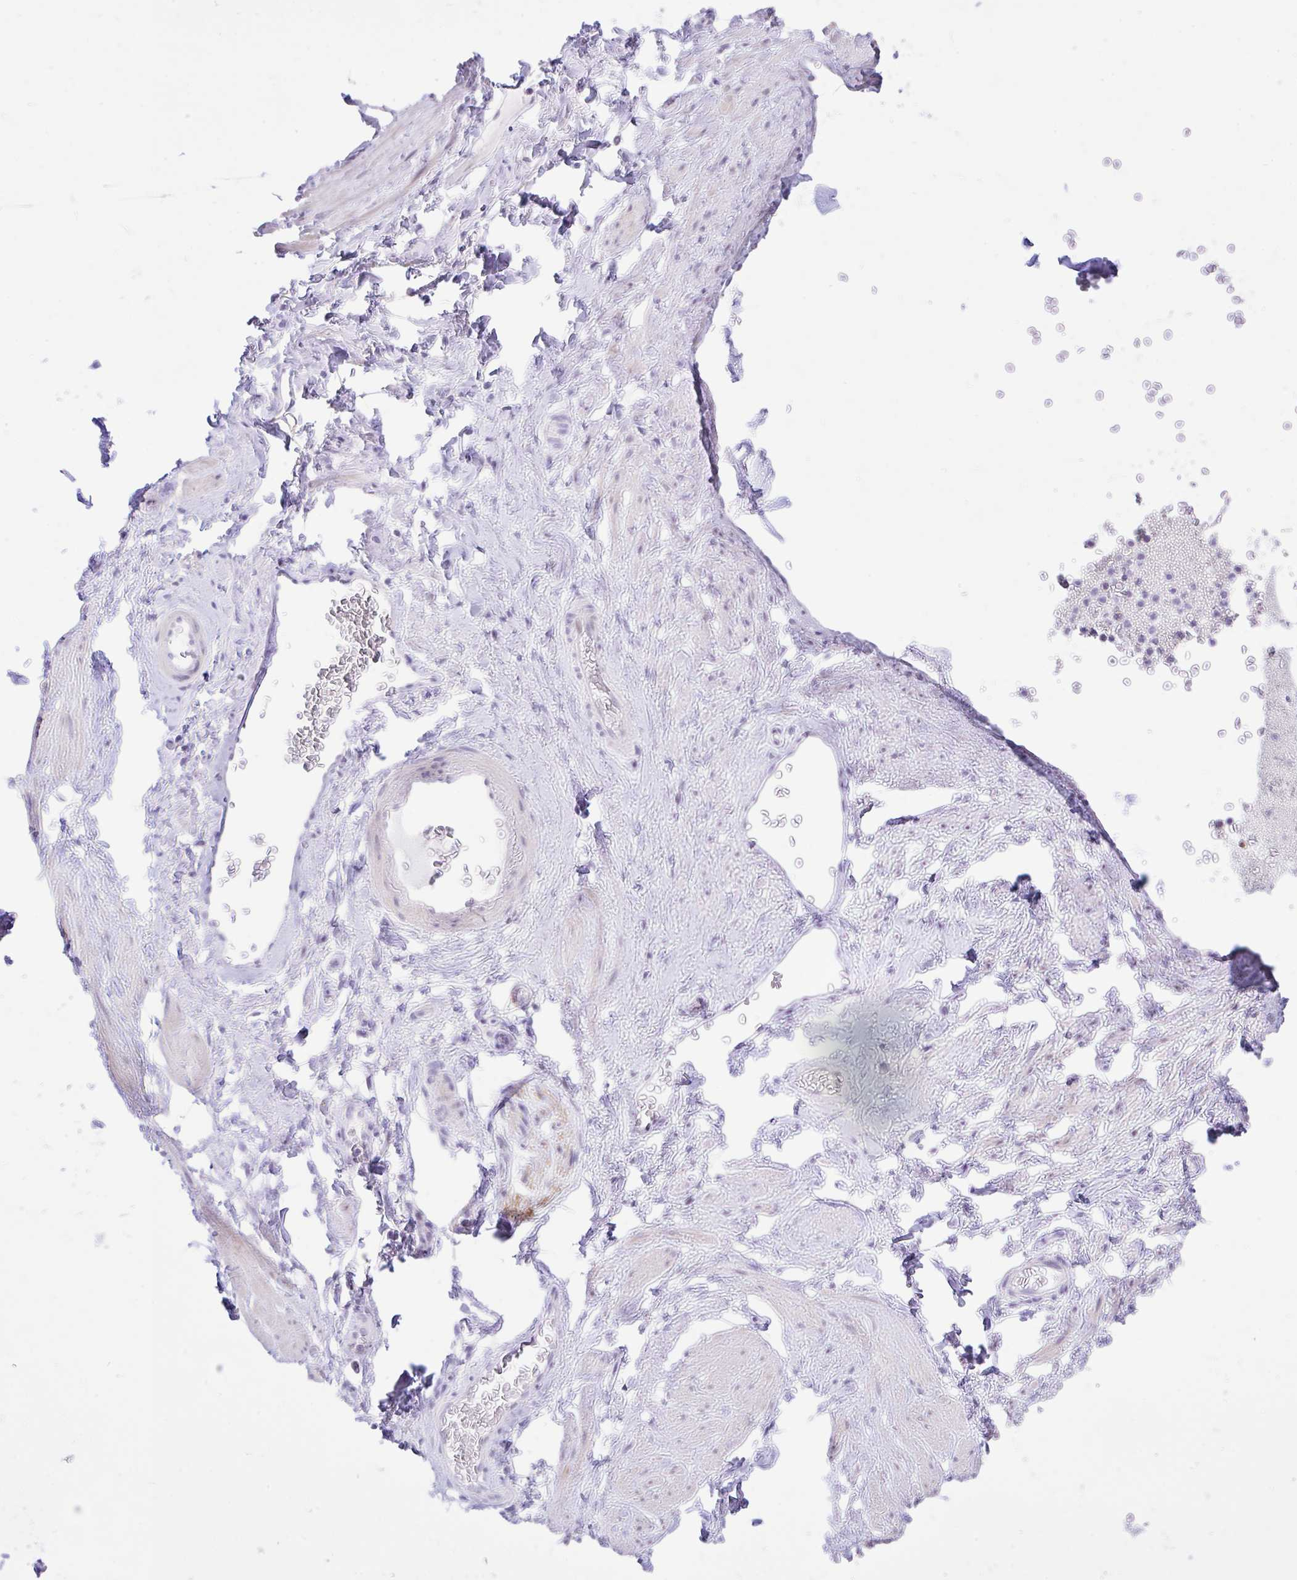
{"staining": {"intensity": "negative", "quantity": "none", "location": "none"}, "tissue": "adipose tissue", "cell_type": "Adipocytes", "image_type": "normal", "snomed": [{"axis": "morphology", "description": "Normal tissue, NOS"}, {"axis": "topography", "description": "Vagina"}, {"axis": "topography", "description": "Peripheral nerve tissue"}], "caption": "Adipose tissue was stained to show a protein in brown. There is no significant positivity in adipocytes. Brightfield microscopy of immunohistochemistry stained with DAB (3,3'-diaminobenzidine) (brown) and hematoxylin (blue), captured at high magnification.", "gene": "REEP1", "patient": {"sex": "female", "age": 71}}